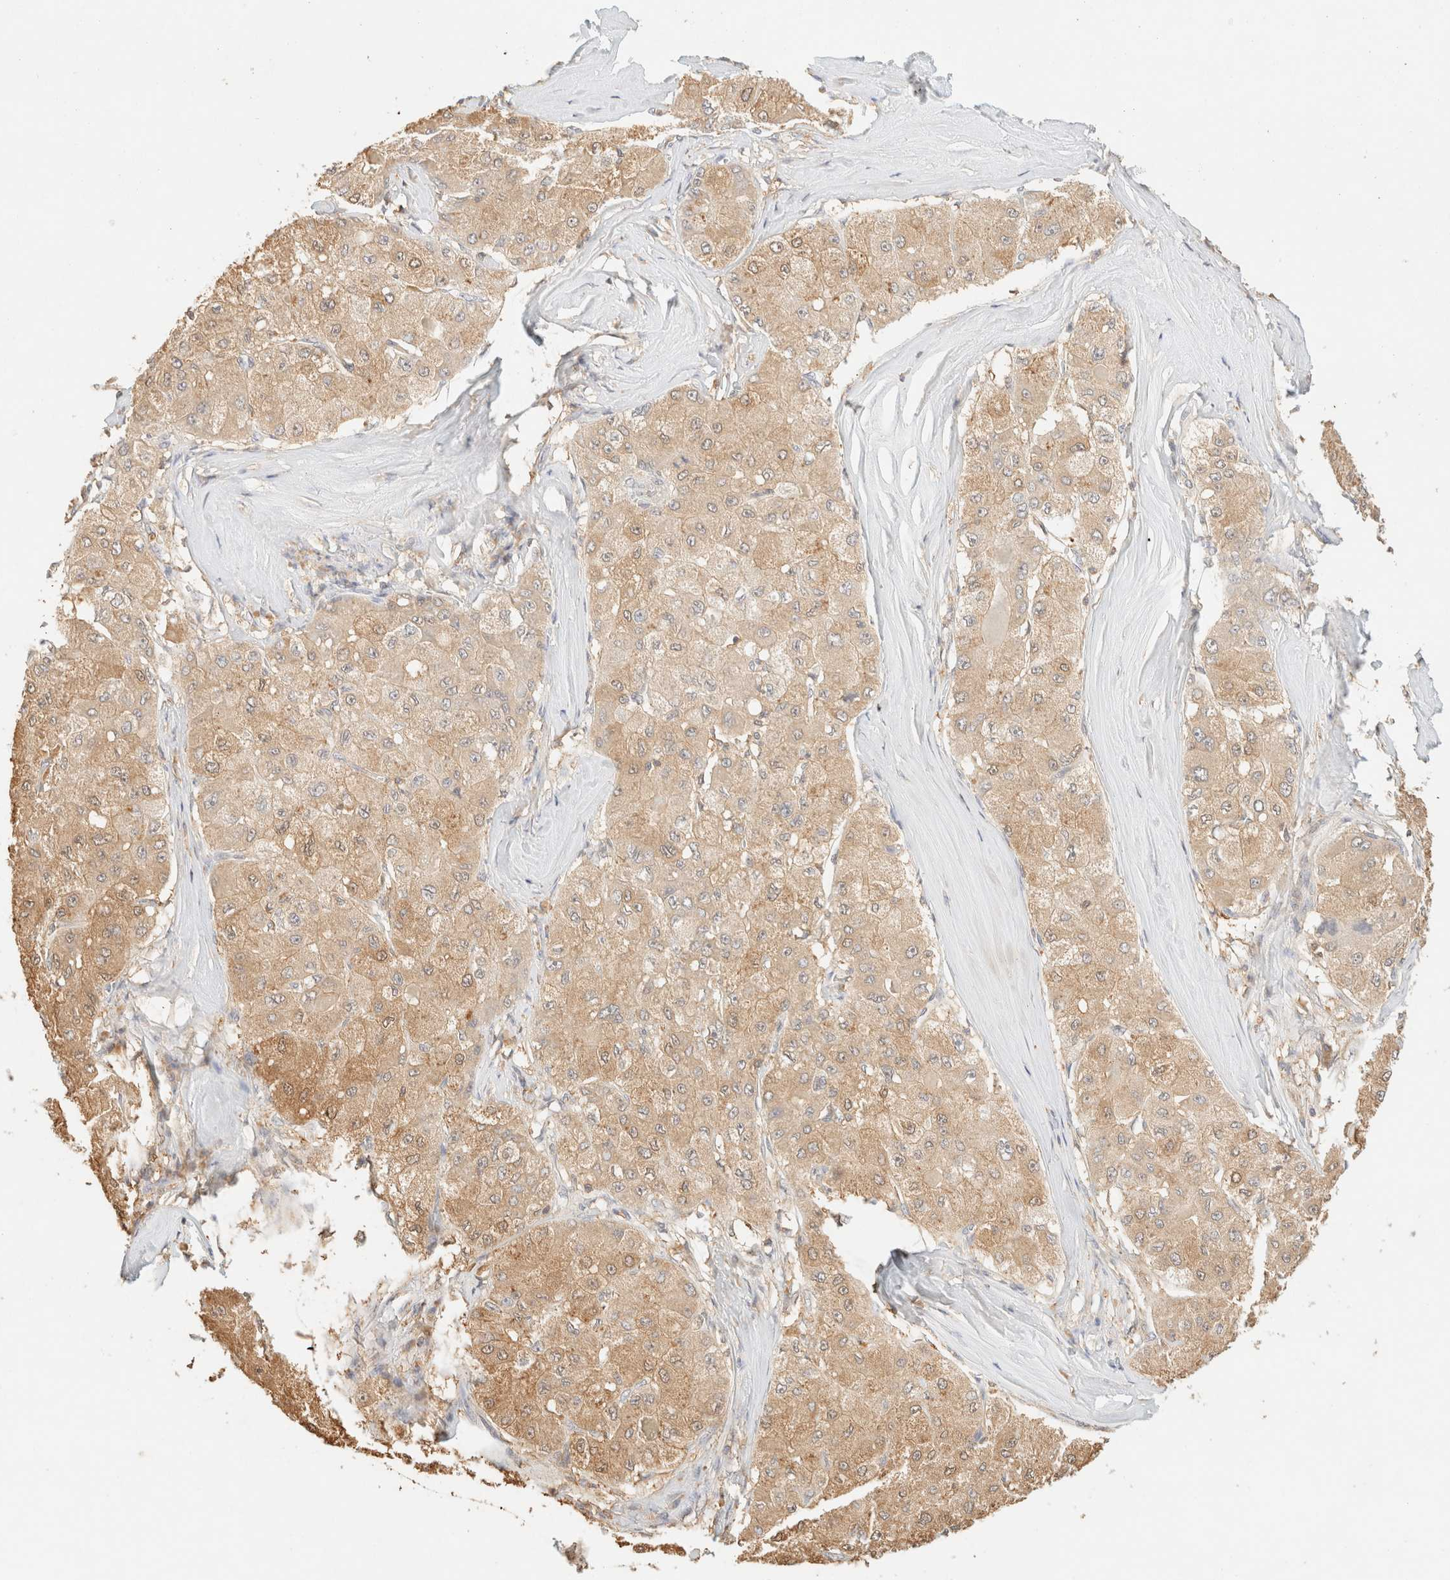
{"staining": {"intensity": "weak", "quantity": ">75%", "location": "cytoplasmic/membranous"}, "tissue": "liver cancer", "cell_type": "Tumor cells", "image_type": "cancer", "snomed": [{"axis": "morphology", "description": "Carcinoma, Hepatocellular, NOS"}, {"axis": "topography", "description": "Liver"}], "caption": "Hepatocellular carcinoma (liver) stained with DAB (3,3'-diaminobenzidine) IHC shows low levels of weak cytoplasmic/membranous positivity in about >75% of tumor cells. (IHC, brightfield microscopy, high magnification).", "gene": "TIMD4", "patient": {"sex": "male", "age": 80}}